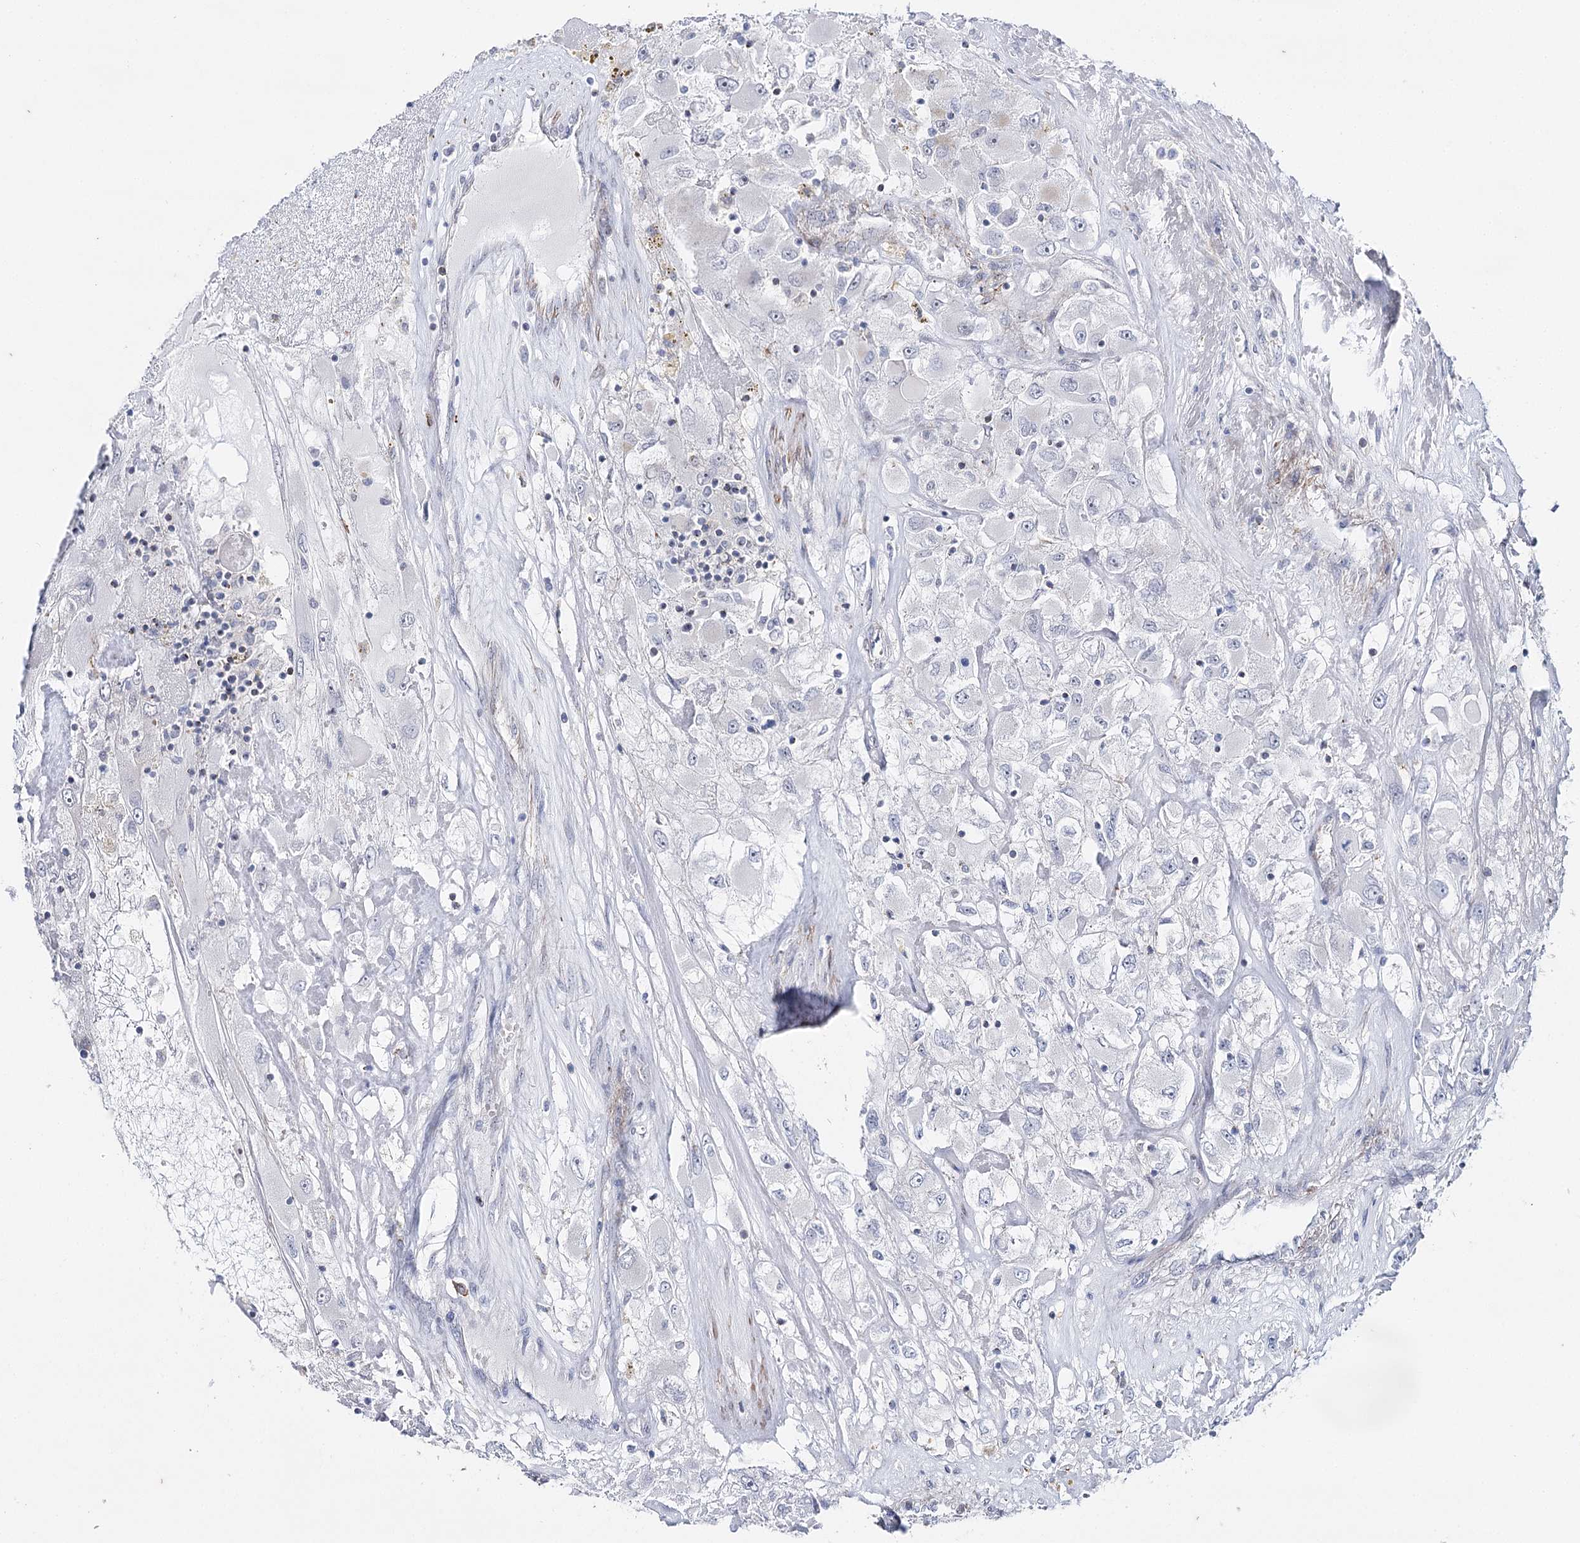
{"staining": {"intensity": "negative", "quantity": "none", "location": "none"}, "tissue": "renal cancer", "cell_type": "Tumor cells", "image_type": "cancer", "snomed": [{"axis": "morphology", "description": "Adenocarcinoma, NOS"}, {"axis": "topography", "description": "Kidney"}], "caption": "Micrograph shows no significant protein staining in tumor cells of renal cancer.", "gene": "AGXT2", "patient": {"sex": "female", "age": 52}}